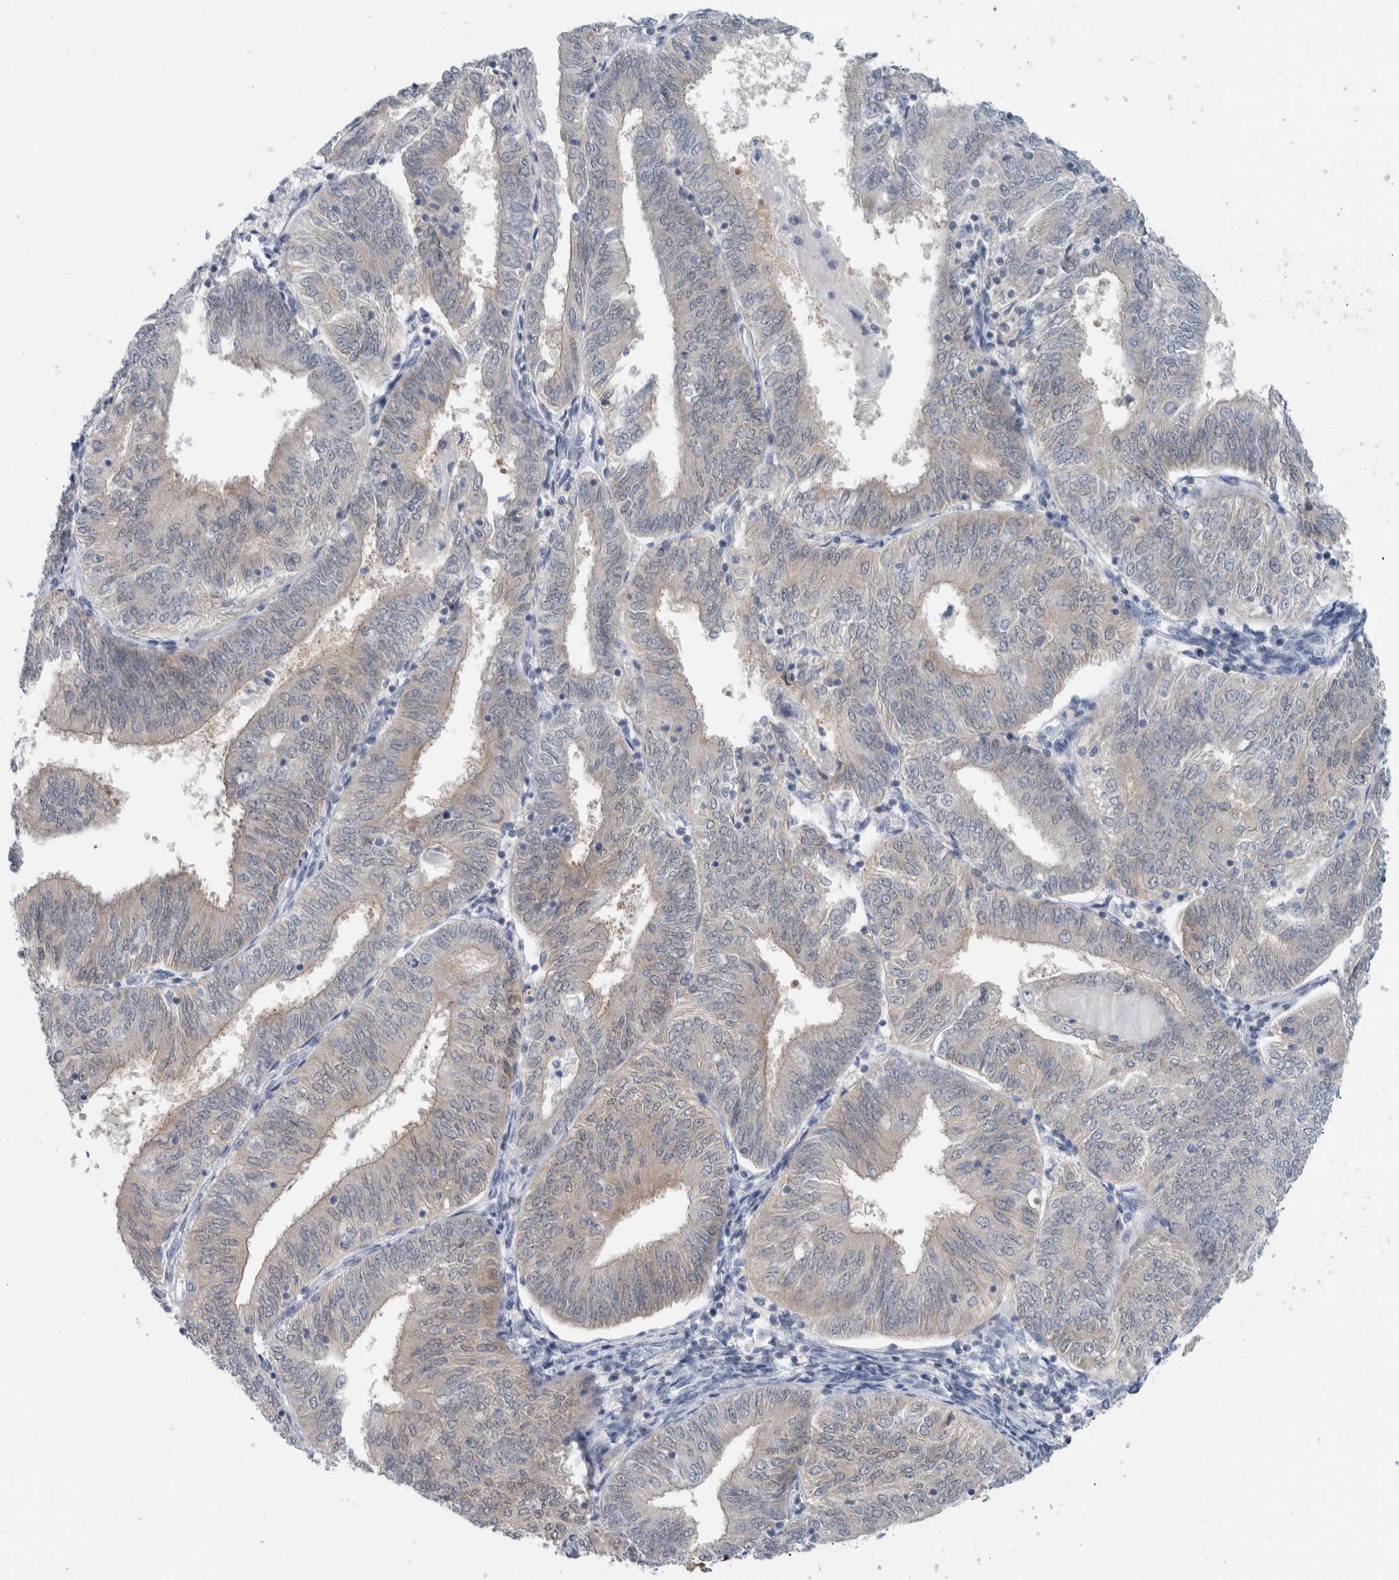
{"staining": {"intensity": "negative", "quantity": "none", "location": "none"}, "tissue": "endometrial cancer", "cell_type": "Tumor cells", "image_type": "cancer", "snomed": [{"axis": "morphology", "description": "Adenocarcinoma, NOS"}, {"axis": "topography", "description": "Endometrium"}], "caption": "IHC photomicrograph of endometrial adenocarcinoma stained for a protein (brown), which exhibits no staining in tumor cells. Nuclei are stained in blue.", "gene": "CASP6", "patient": {"sex": "female", "age": 58}}